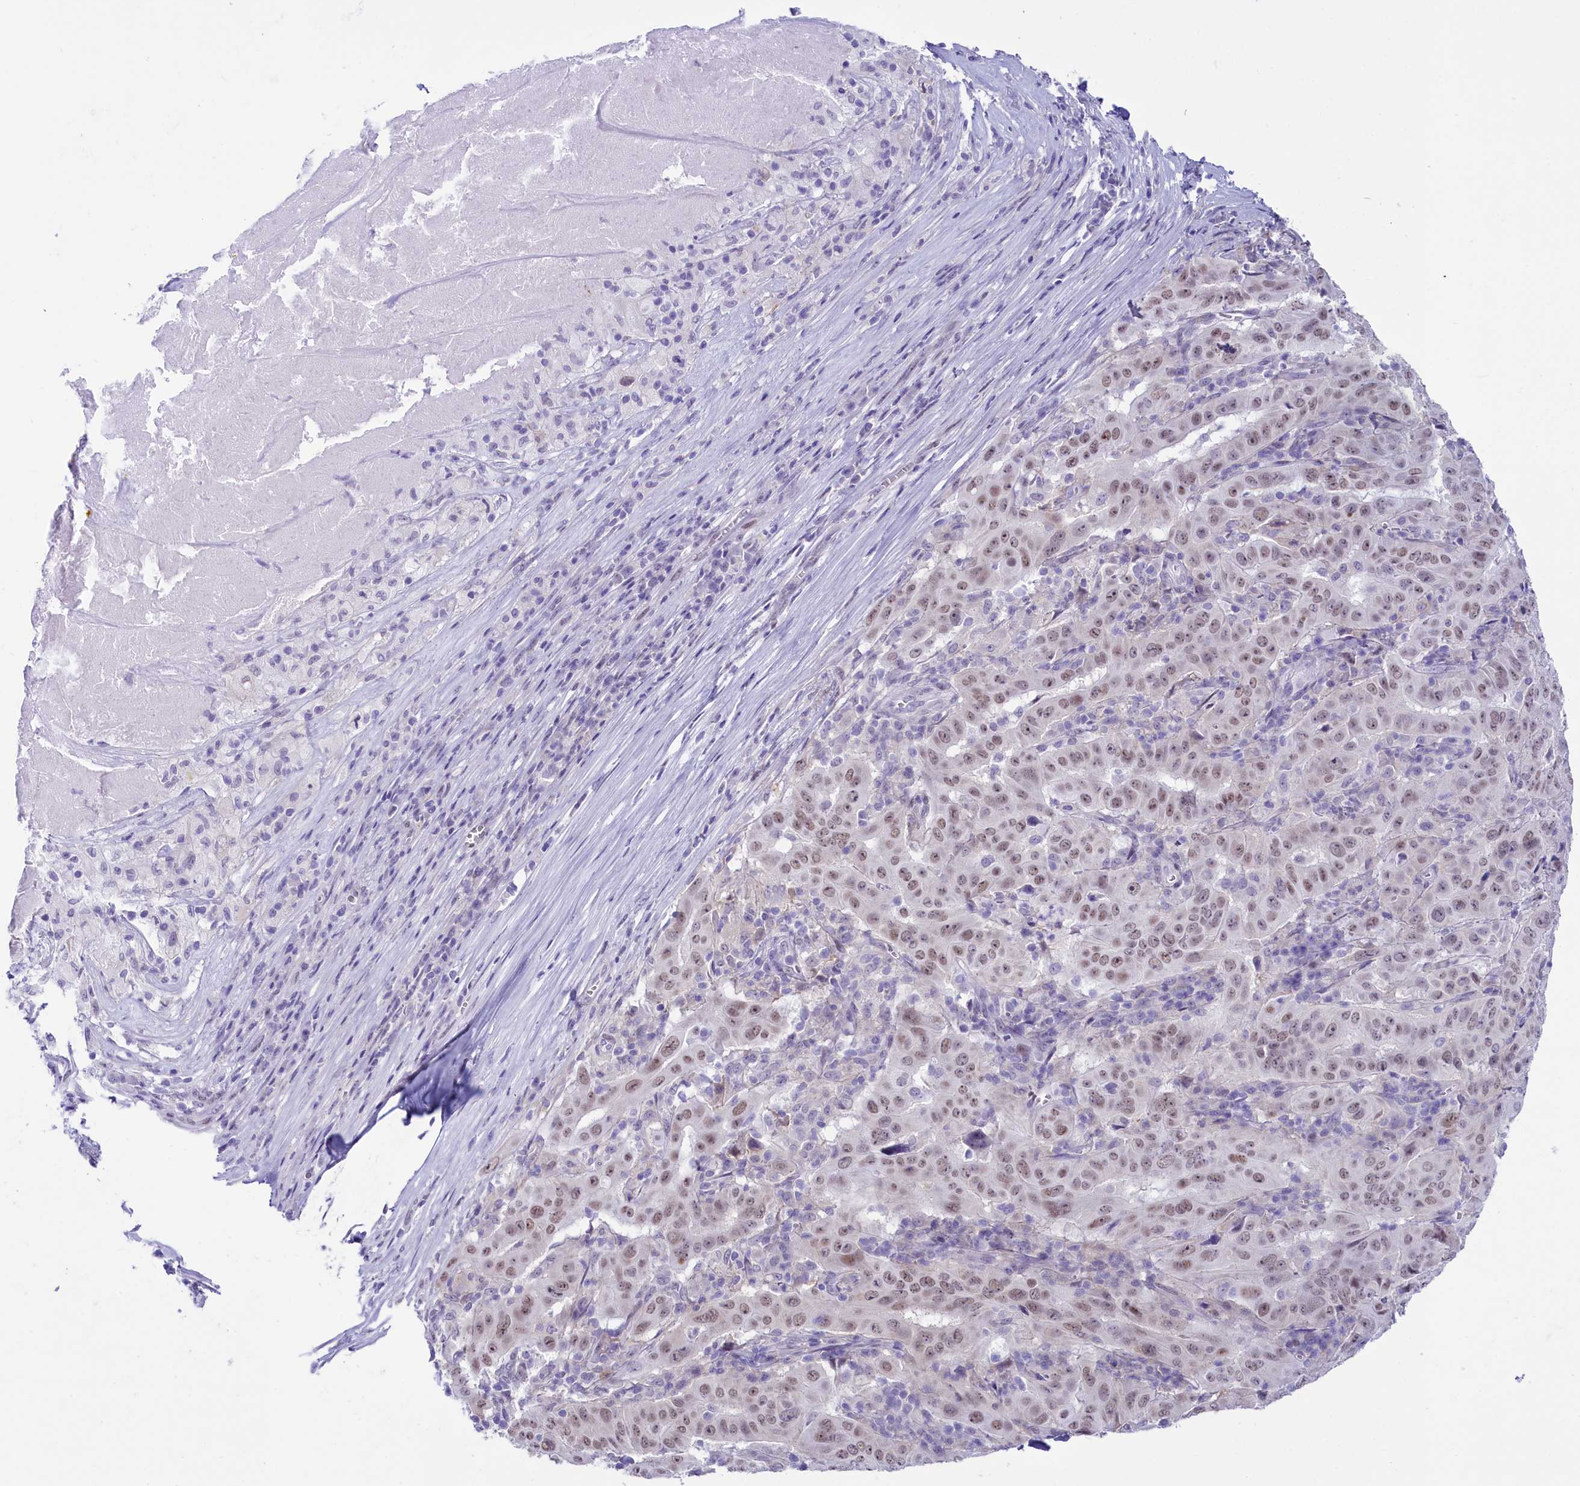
{"staining": {"intensity": "moderate", "quantity": ">75%", "location": "nuclear"}, "tissue": "pancreatic cancer", "cell_type": "Tumor cells", "image_type": "cancer", "snomed": [{"axis": "morphology", "description": "Adenocarcinoma, NOS"}, {"axis": "topography", "description": "Pancreas"}], "caption": "An image of pancreatic cancer stained for a protein displays moderate nuclear brown staining in tumor cells.", "gene": "RPS6KB1", "patient": {"sex": "male", "age": 63}}